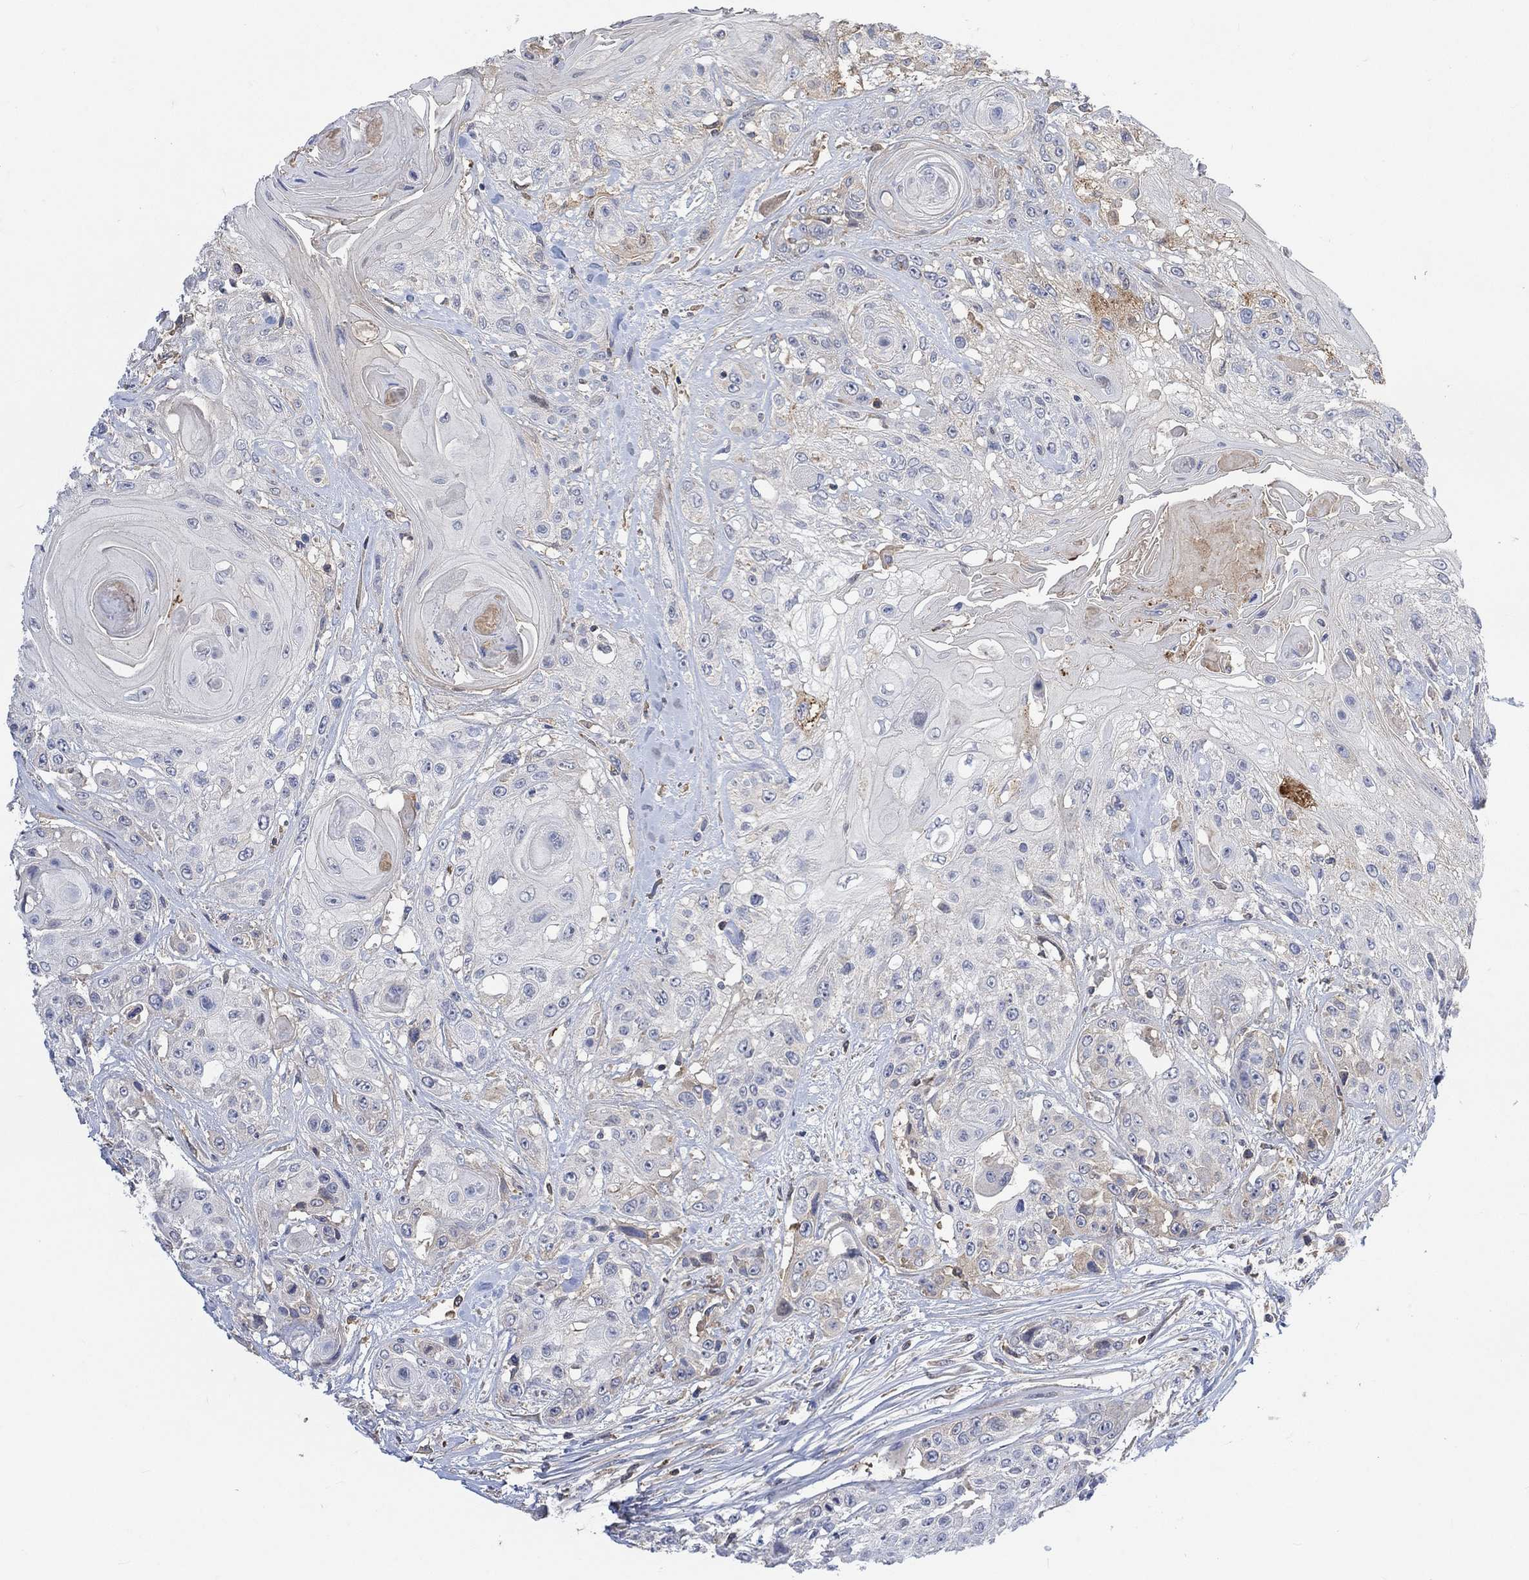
{"staining": {"intensity": "negative", "quantity": "none", "location": "none"}, "tissue": "head and neck cancer", "cell_type": "Tumor cells", "image_type": "cancer", "snomed": [{"axis": "morphology", "description": "Squamous cell carcinoma, NOS"}, {"axis": "topography", "description": "Head-Neck"}], "caption": "The histopathology image exhibits no significant staining in tumor cells of squamous cell carcinoma (head and neck). The staining was performed using DAB to visualize the protein expression in brown, while the nuclei were stained in blue with hematoxylin (Magnification: 20x).", "gene": "MSTN", "patient": {"sex": "female", "age": 59}}